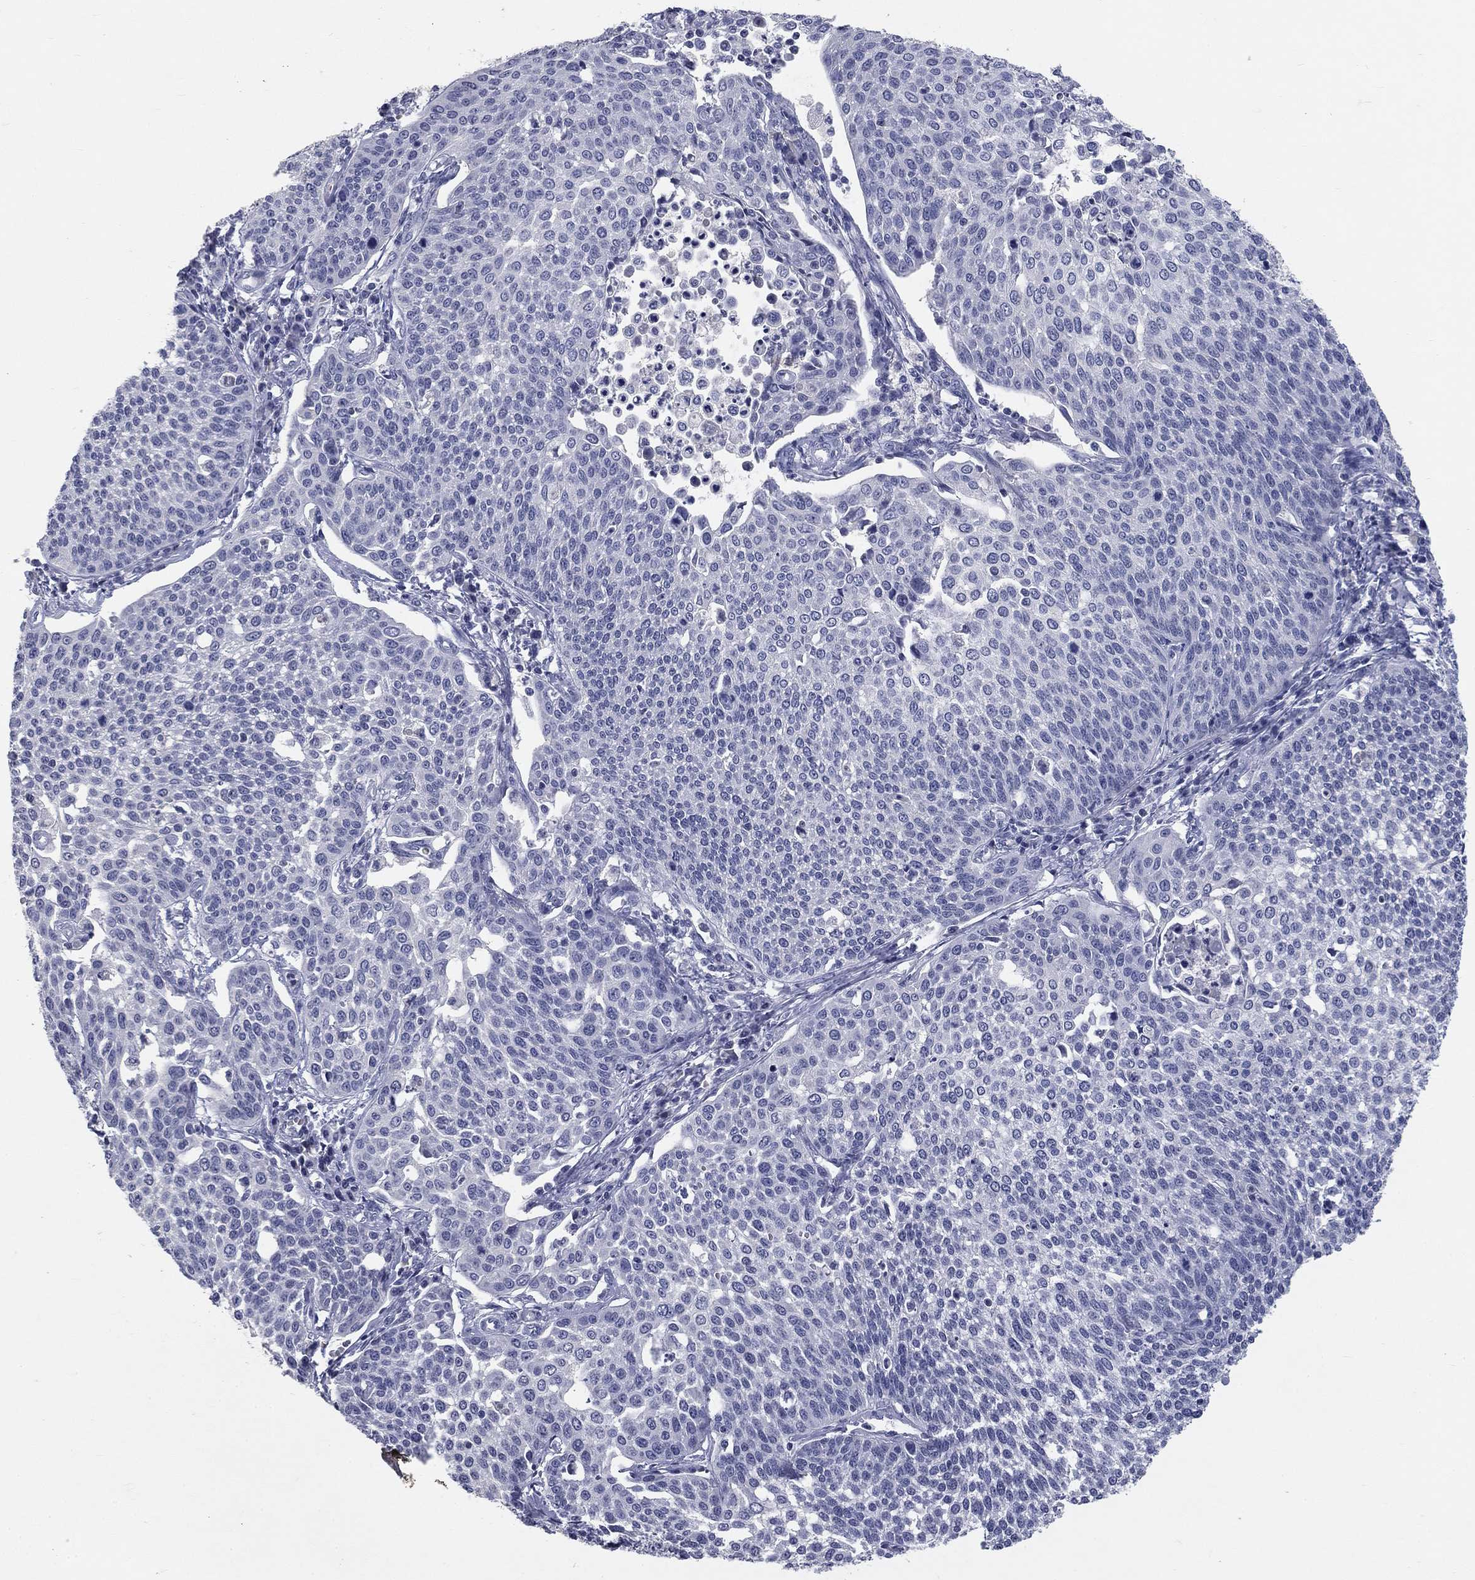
{"staining": {"intensity": "negative", "quantity": "none", "location": "none"}, "tissue": "cervical cancer", "cell_type": "Tumor cells", "image_type": "cancer", "snomed": [{"axis": "morphology", "description": "Squamous cell carcinoma, NOS"}, {"axis": "topography", "description": "Cervix"}], "caption": "Cervical cancer (squamous cell carcinoma) was stained to show a protein in brown. There is no significant positivity in tumor cells.", "gene": "ELAVL4", "patient": {"sex": "female", "age": 34}}